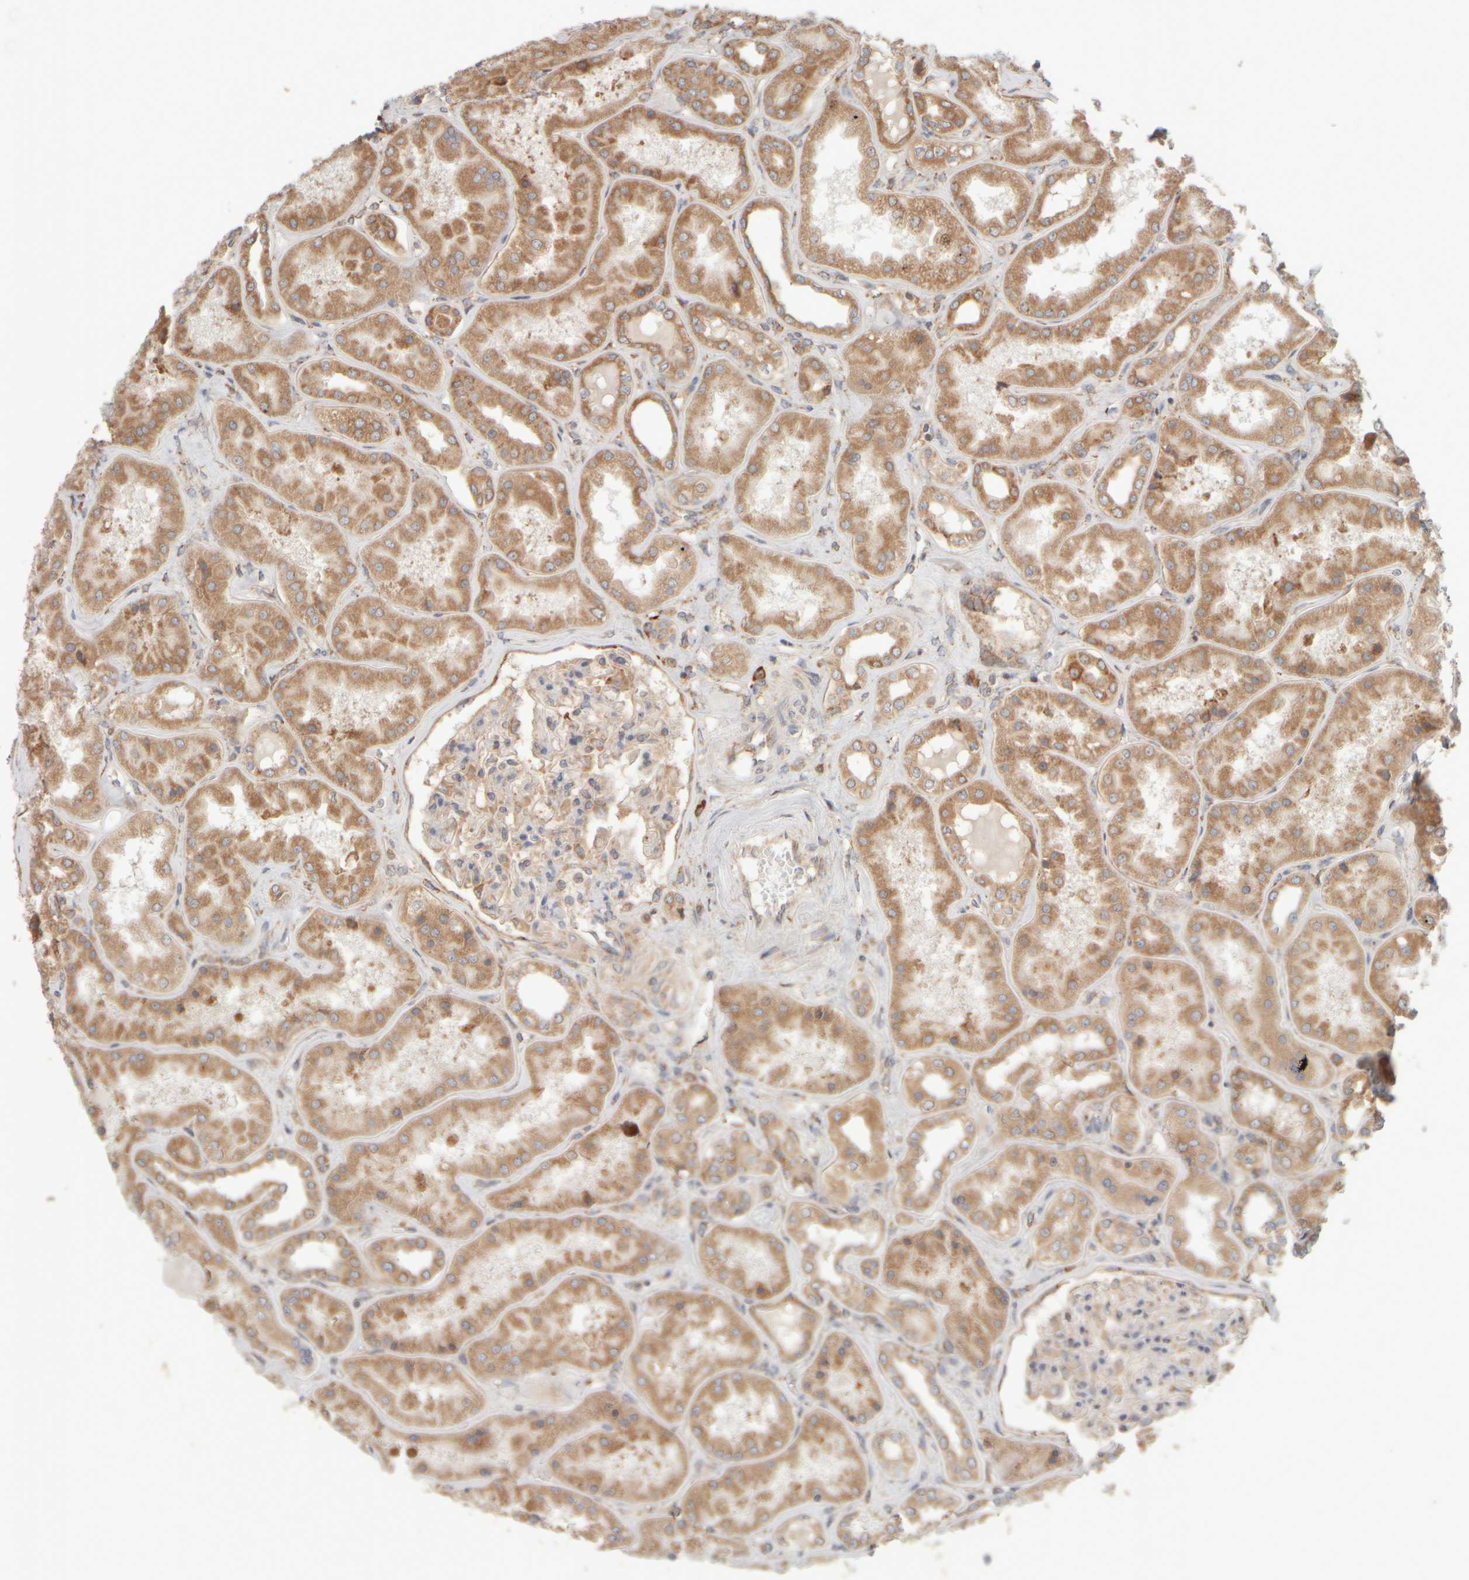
{"staining": {"intensity": "moderate", "quantity": "25%-75%", "location": "cytoplasmic/membranous"}, "tissue": "kidney", "cell_type": "Cells in glomeruli", "image_type": "normal", "snomed": [{"axis": "morphology", "description": "Normal tissue, NOS"}, {"axis": "topography", "description": "Kidney"}], "caption": "A photomicrograph of kidney stained for a protein demonstrates moderate cytoplasmic/membranous brown staining in cells in glomeruli. (Stains: DAB in brown, nuclei in blue, Microscopy: brightfield microscopy at high magnification).", "gene": "EIF2B3", "patient": {"sex": "female", "age": 56}}